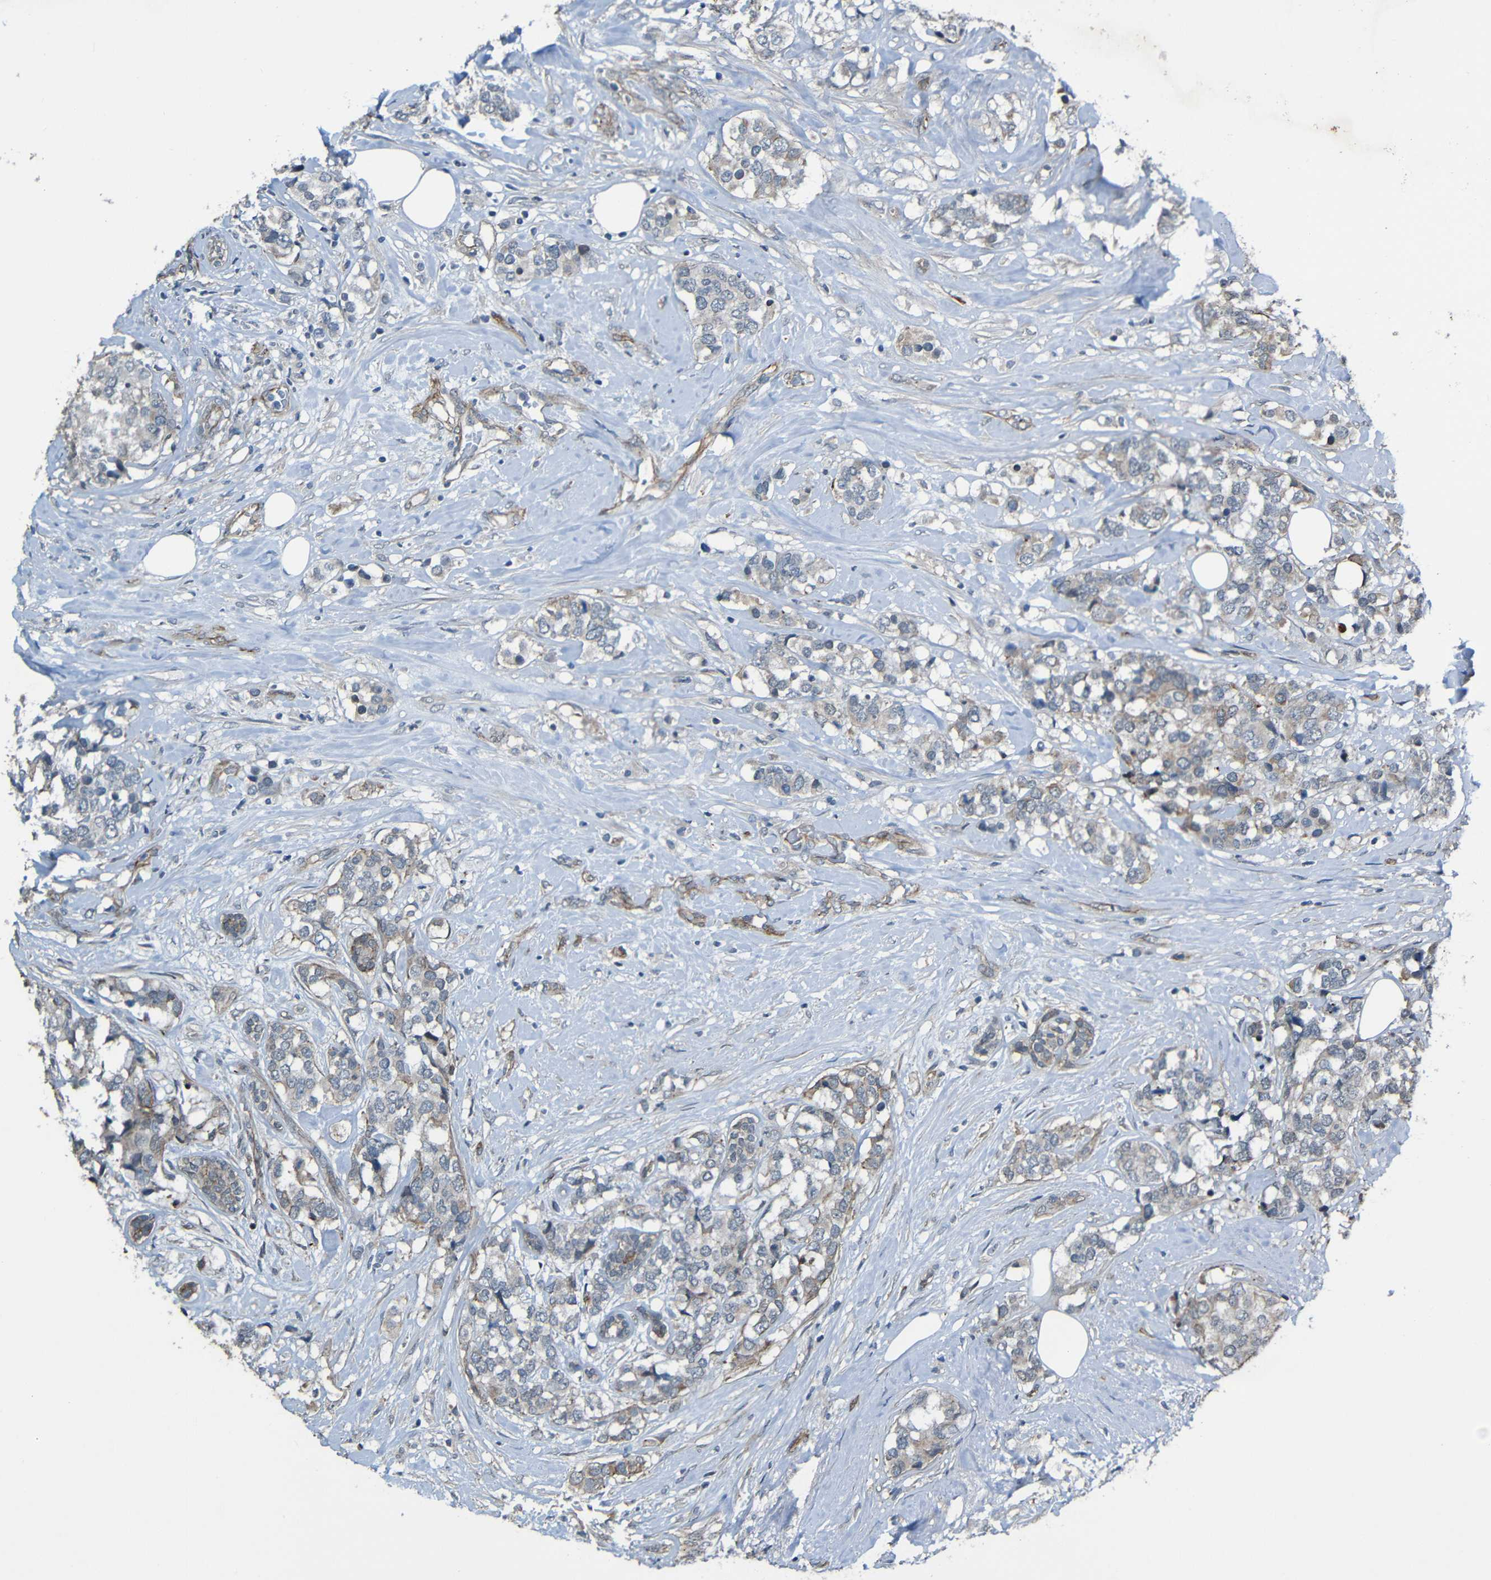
{"staining": {"intensity": "weak", "quantity": "<25%", "location": "cytoplasmic/membranous"}, "tissue": "breast cancer", "cell_type": "Tumor cells", "image_type": "cancer", "snomed": [{"axis": "morphology", "description": "Lobular carcinoma"}, {"axis": "topography", "description": "Breast"}], "caption": "Protein analysis of breast cancer shows no significant positivity in tumor cells.", "gene": "LGR5", "patient": {"sex": "female", "age": 59}}